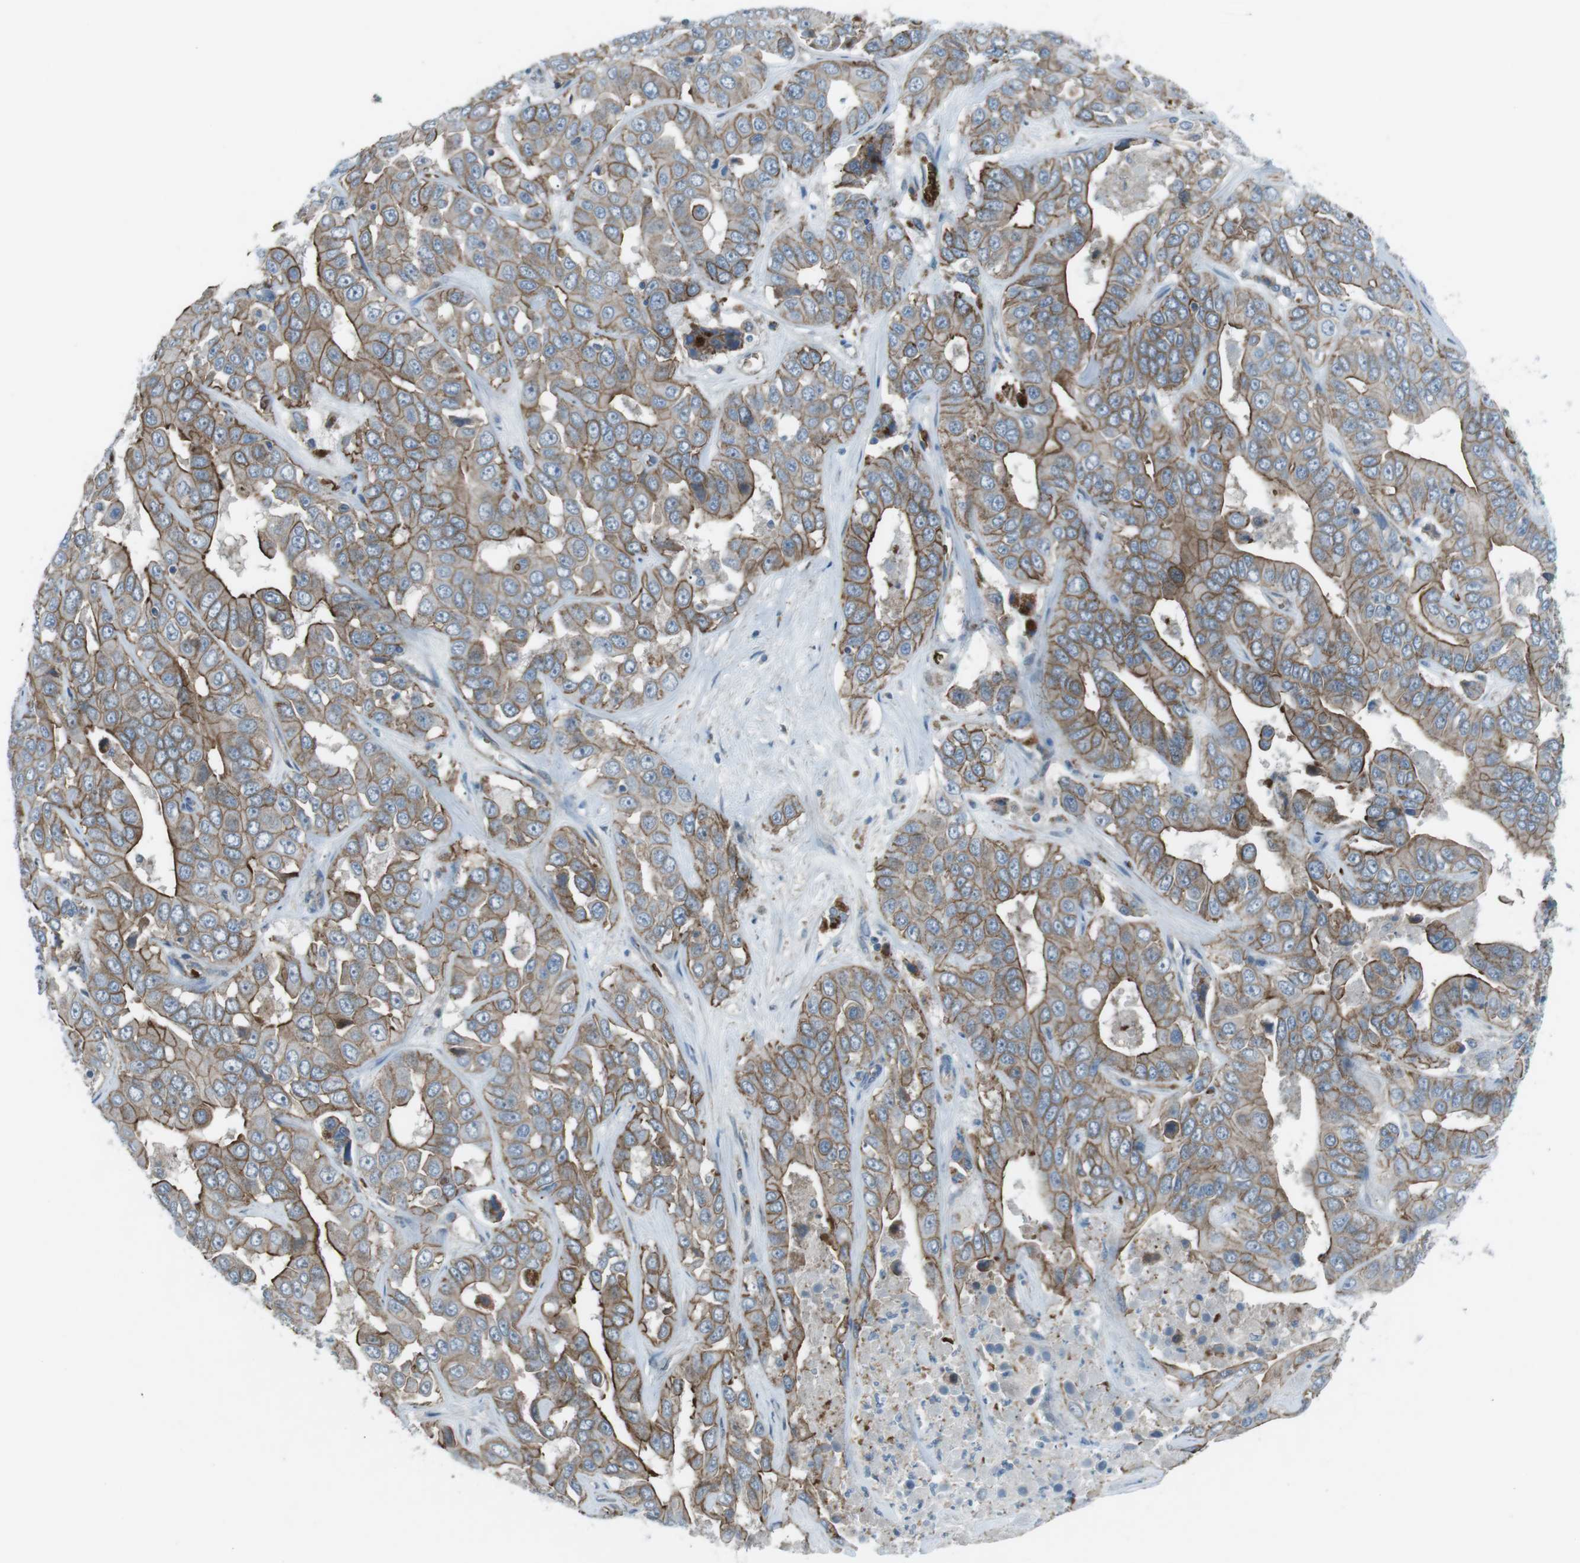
{"staining": {"intensity": "moderate", "quantity": ">75%", "location": "cytoplasmic/membranous"}, "tissue": "liver cancer", "cell_type": "Tumor cells", "image_type": "cancer", "snomed": [{"axis": "morphology", "description": "Cholangiocarcinoma"}, {"axis": "topography", "description": "Liver"}], "caption": "This micrograph demonstrates liver cancer (cholangiocarcinoma) stained with immunohistochemistry (IHC) to label a protein in brown. The cytoplasmic/membranous of tumor cells show moderate positivity for the protein. Nuclei are counter-stained blue.", "gene": "SPTA1", "patient": {"sex": "female", "age": 52}}